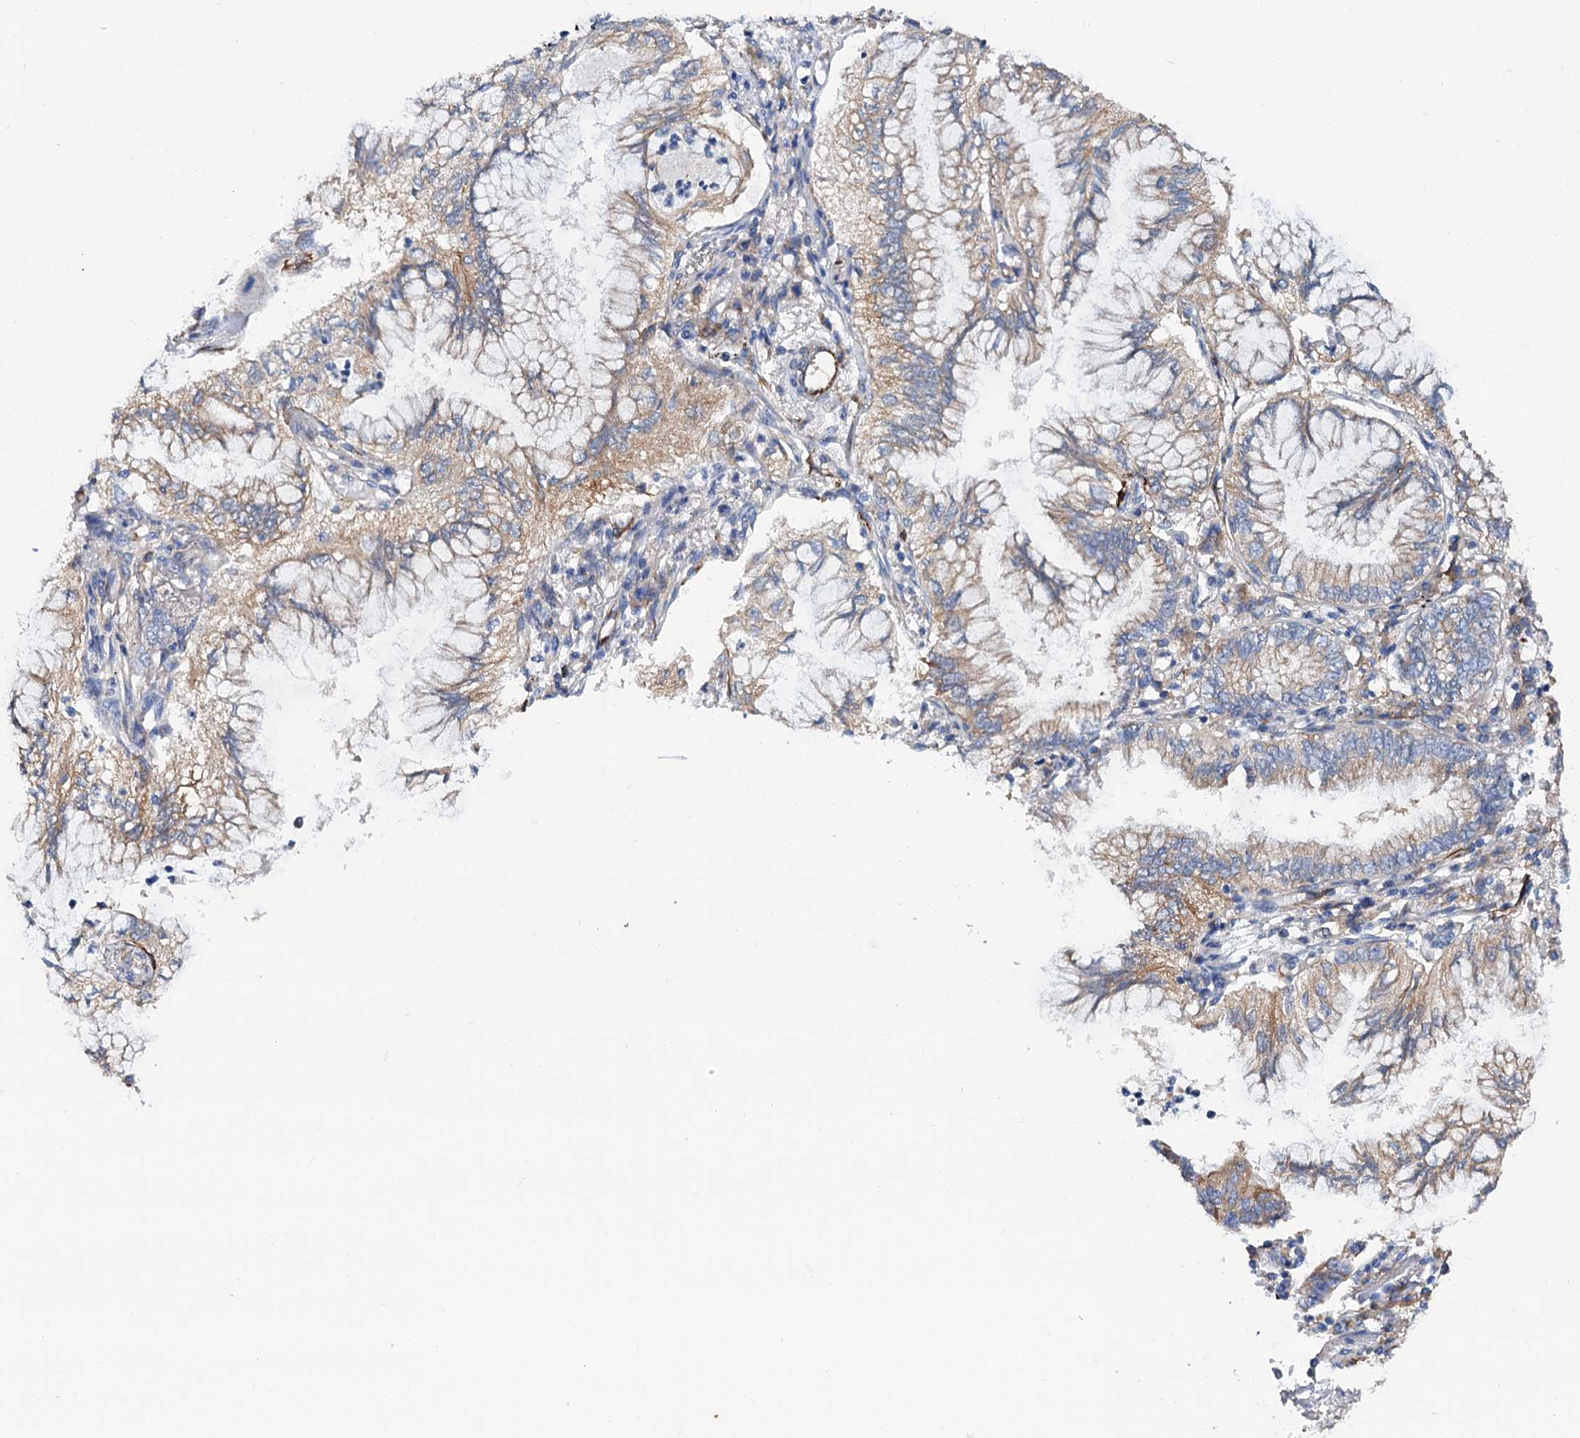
{"staining": {"intensity": "weak", "quantity": "25%-75%", "location": "cytoplasmic/membranous"}, "tissue": "lung cancer", "cell_type": "Tumor cells", "image_type": "cancer", "snomed": [{"axis": "morphology", "description": "Adenocarcinoma, NOS"}, {"axis": "topography", "description": "Lung"}], "caption": "A brown stain labels weak cytoplasmic/membranous staining of a protein in human lung cancer (adenocarcinoma) tumor cells.", "gene": "TRIM55", "patient": {"sex": "female", "age": 70}}